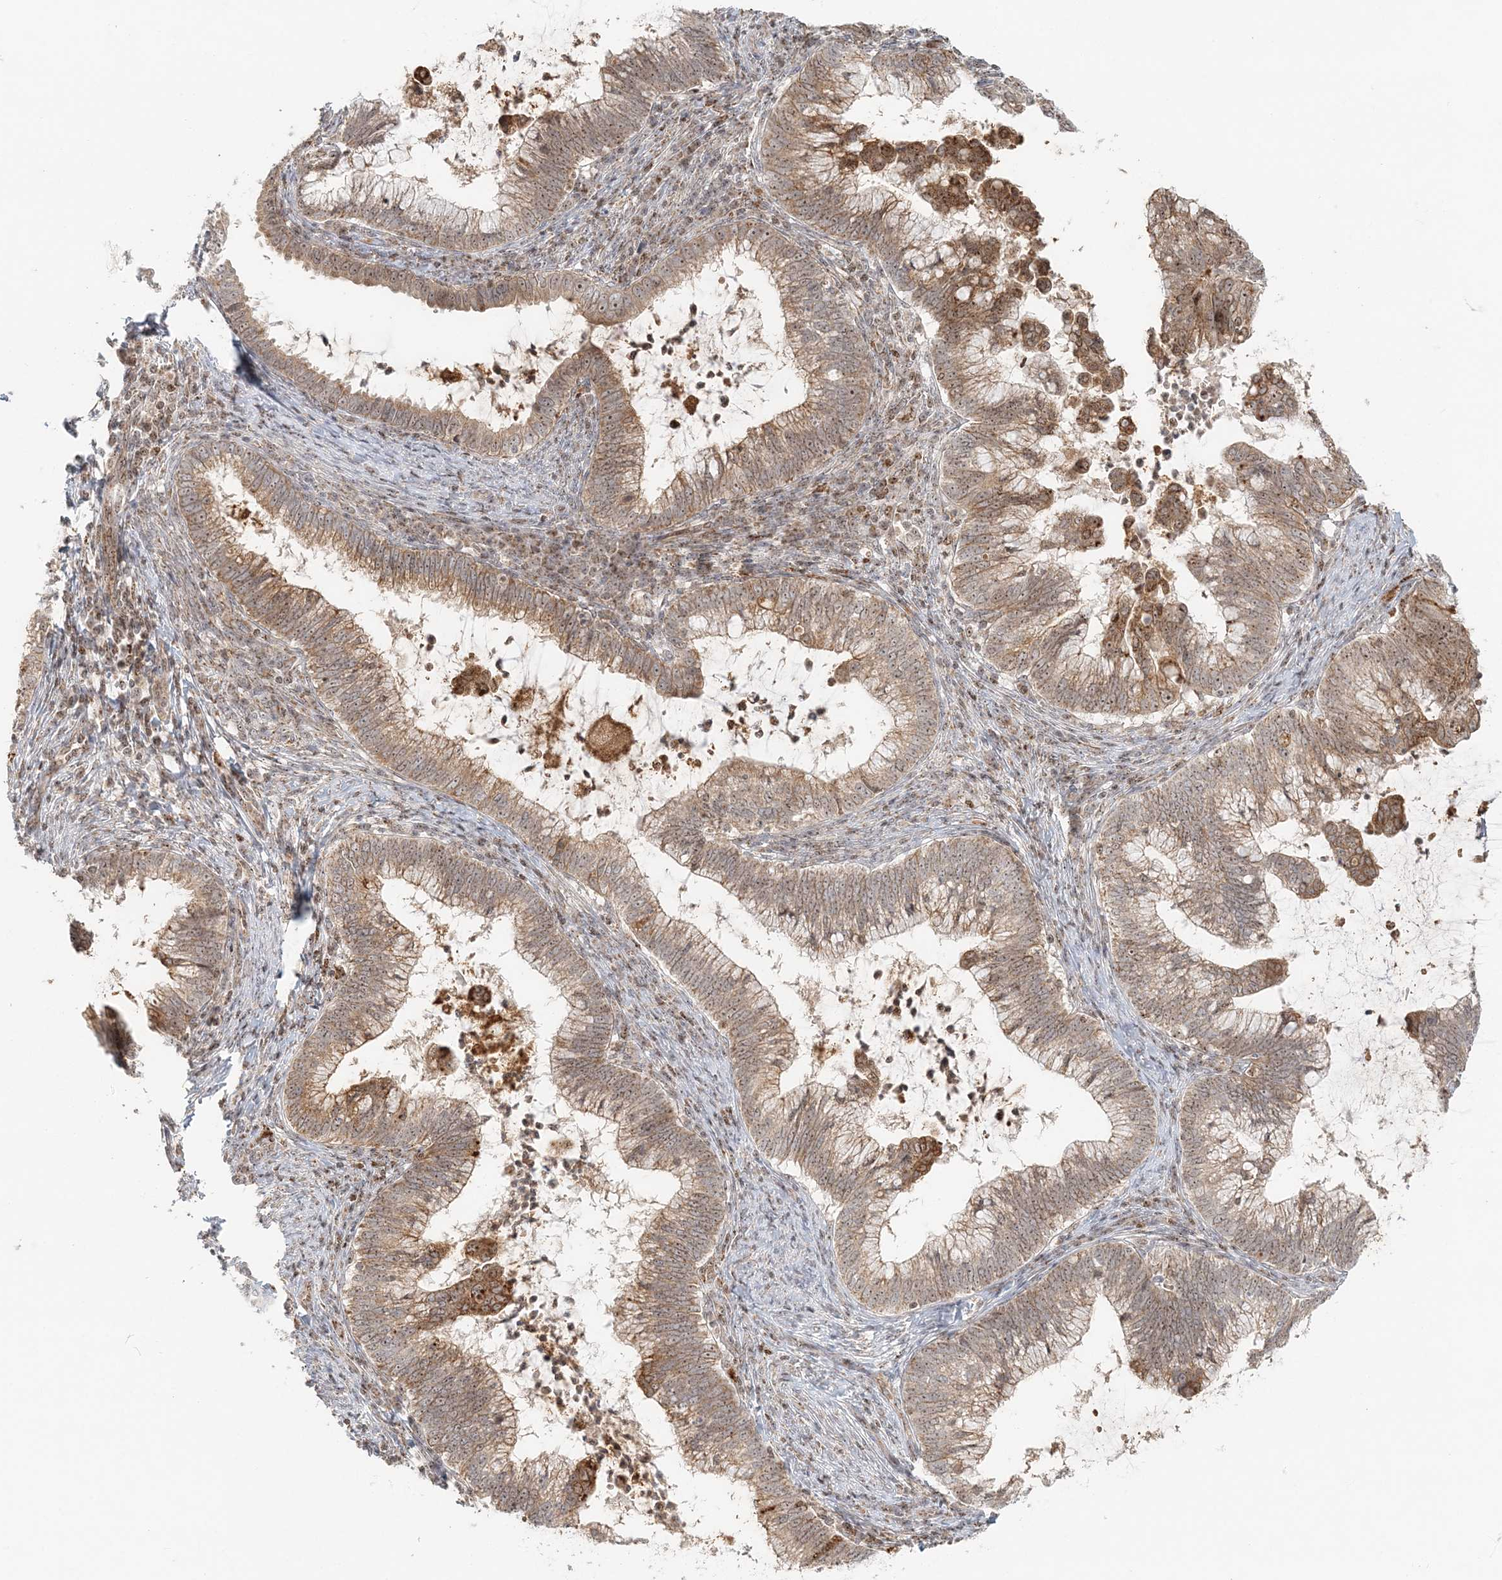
{"staining": {"intensity": "moderate", "quantity": ">75%", "location": "cytoplasmic/membranous,nuclear"}, "tissue": "cervical cancer", "cell_type": "Tumor cells", "image_type": "cancer", "snomed": [{"axis": "morphology", "description": "Adenocarcinoma, NOS"}, {"axis": "topography", "description": "Cervix"}], "caption": "Protein expression analysis of cervical cancer demonstrates moderate cytoplasmic/membranous and nuclear staining in approximately >75% of tumor cells. (IHC, brightfield microscopy, high magnification).", "gene": "UBE2F", "patient": {"sex": "female", "age": 36}}